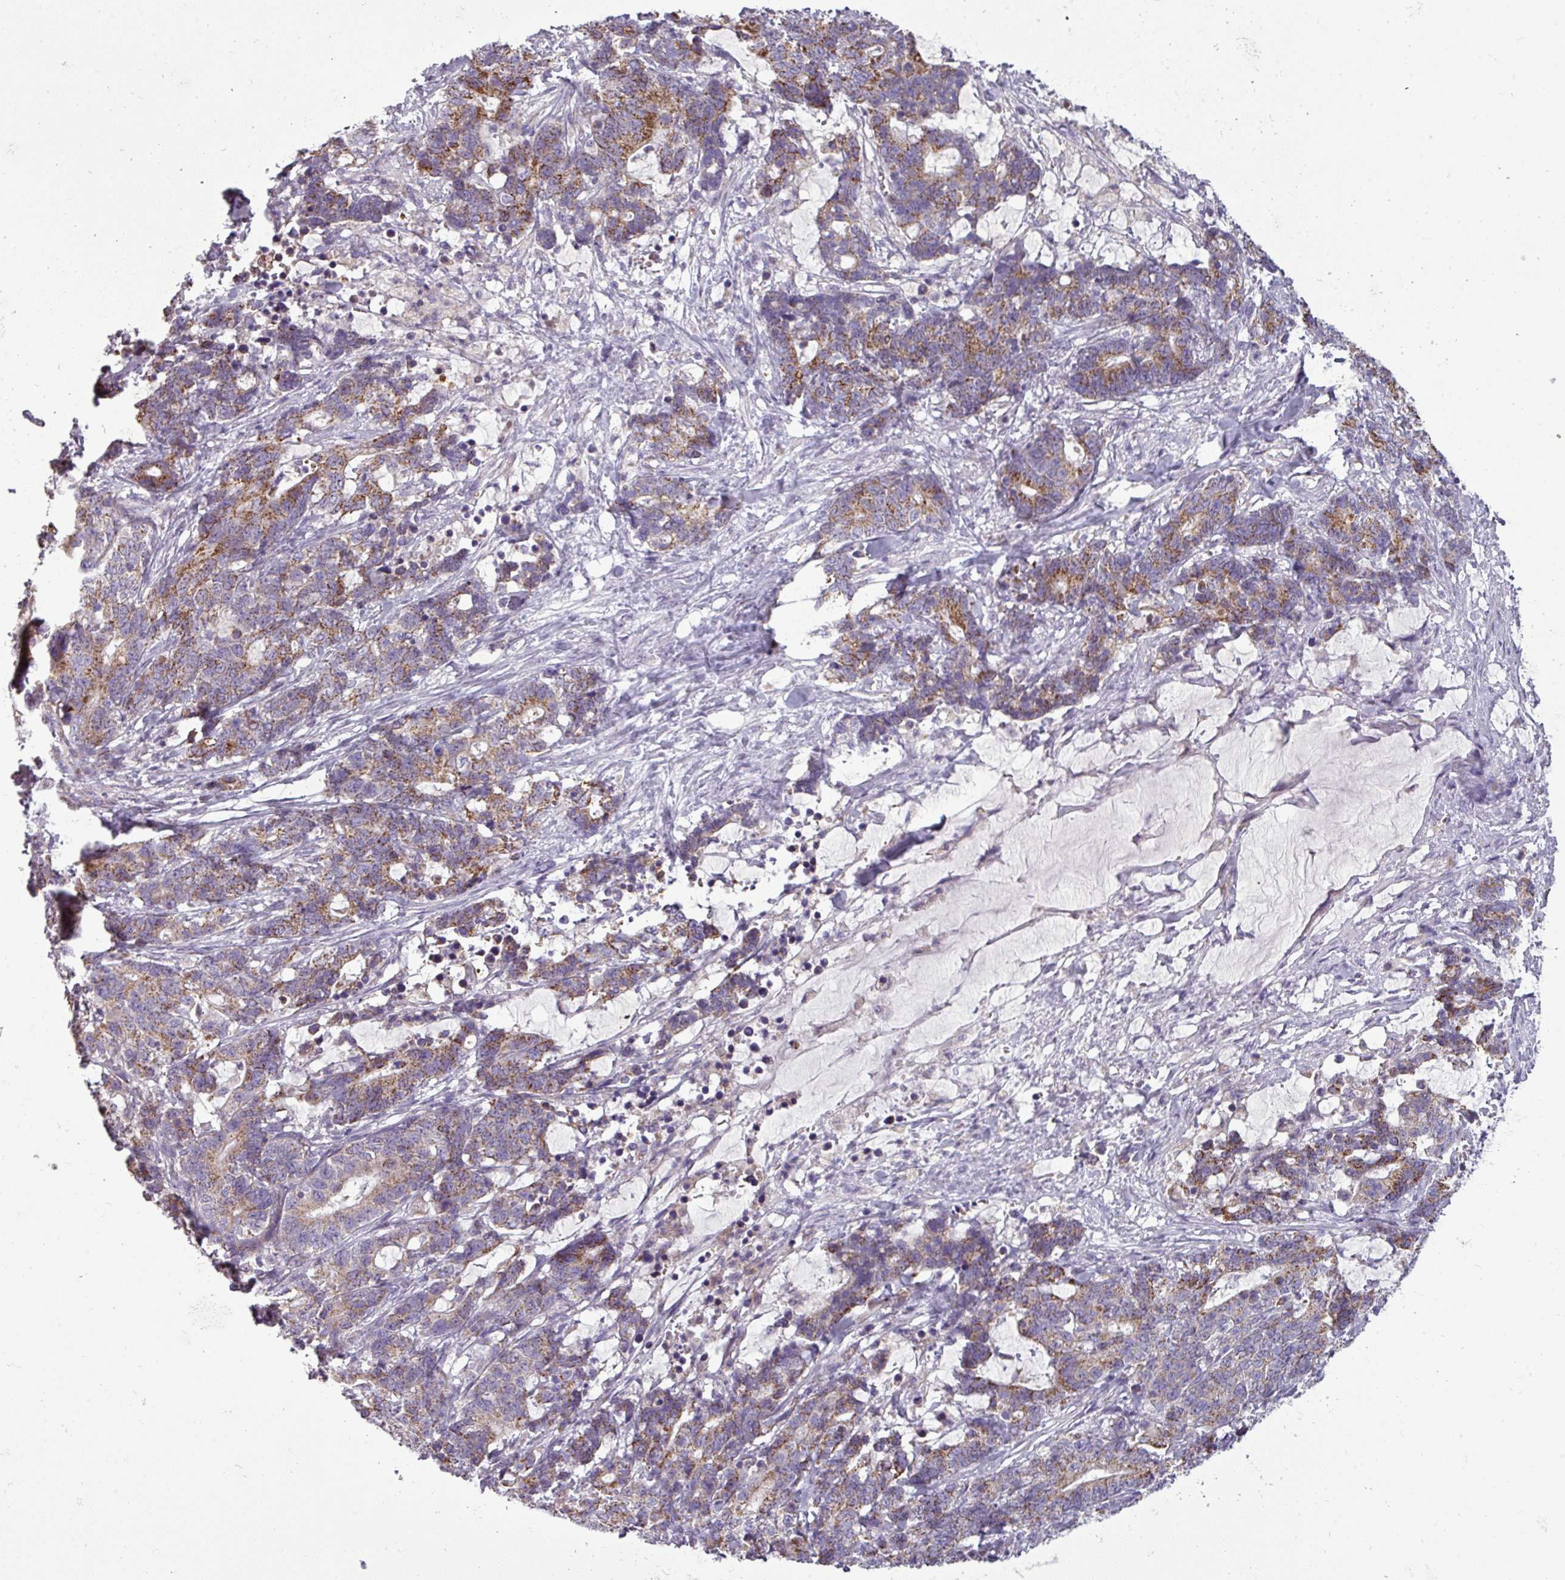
{"staining": {"intensity": "moderate", "quantity": ">75%", "location": "cytoplasmic/membranous"}, "tissue": "stomach cancer", "cell_type": "Tumor cells", "image_type": "cancer", "snomed": [{"axis": "morphology", "description": "Normal tissue, NOS"}, {"axis": "morphology", "description": "Adenocarcinoma, NOS"}, {"axis": "topography", "description": "Stomach"}], "caption": "Moderate cytoplasmic/membranous expression is identified in about >75% of tumor cells in stomach cancer (adenocarcinoma). Immunohistochemistry (ihc) stains the protein in brown and the nuclei are stained blue.", "gene": "PNMA6A", "patient": {"sex": "female", "age": 64}}